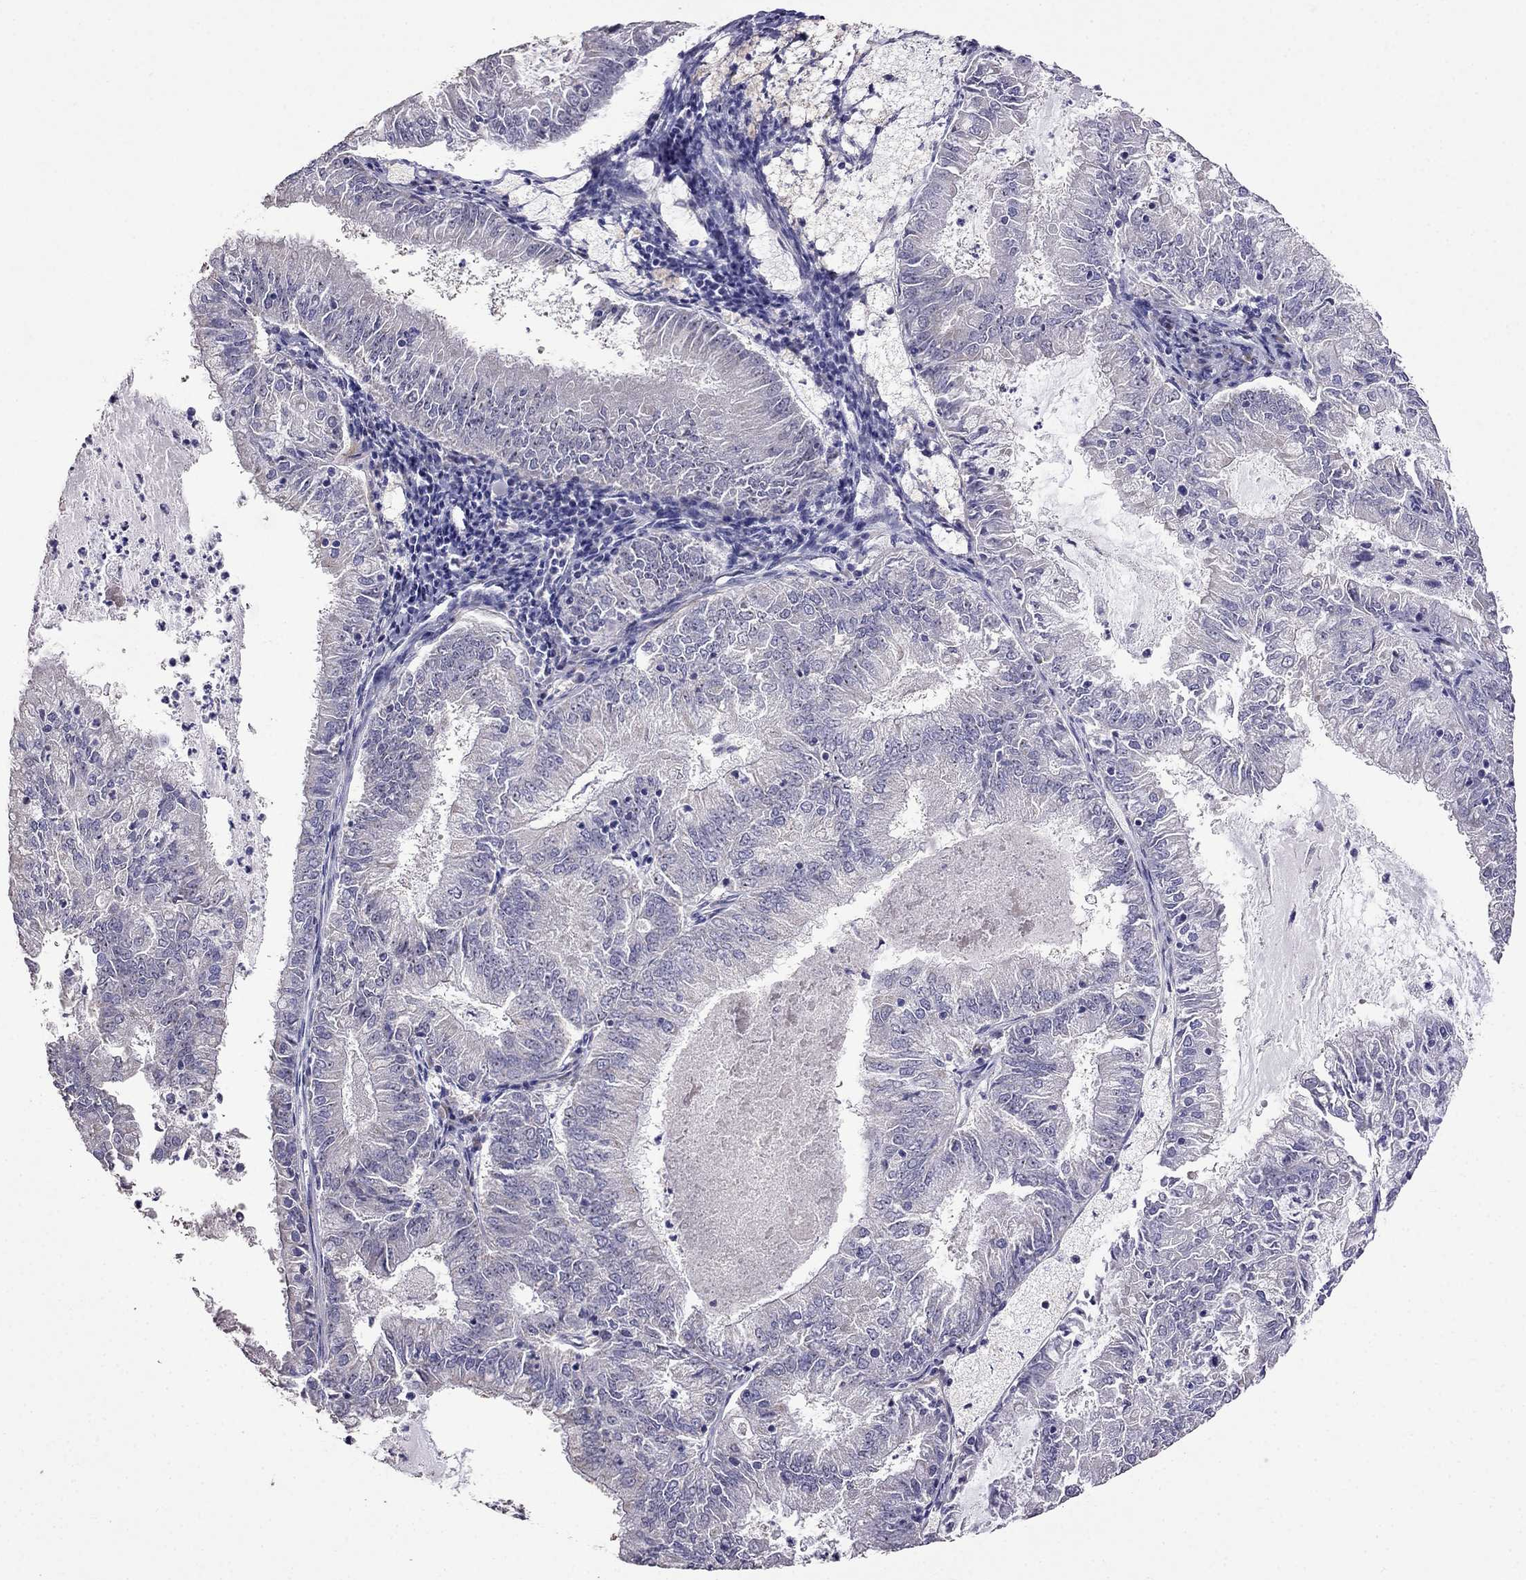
{"staining": {"intensity": "negative", "quantity": "none", "location": "none"}, "tissue": "endometrial cancer", "cell_type": "Tumor cells", "image_type": "cancer", "snomed": [{"axis": "morphology", "description": "Adenocarcinoma, NOS"}, {"axis": "topography", "description": "Endometrium"}], "caption": "IHC micrograph of neoplastic tissue: endometrial cancer (adenocarcinoma) stained with DAB (3,3'-diaminobenzidine) demonstrates no significant protein expression in tumor cells.", "gene": "AK5", "patient": {"sex": "female", "age": 57}}